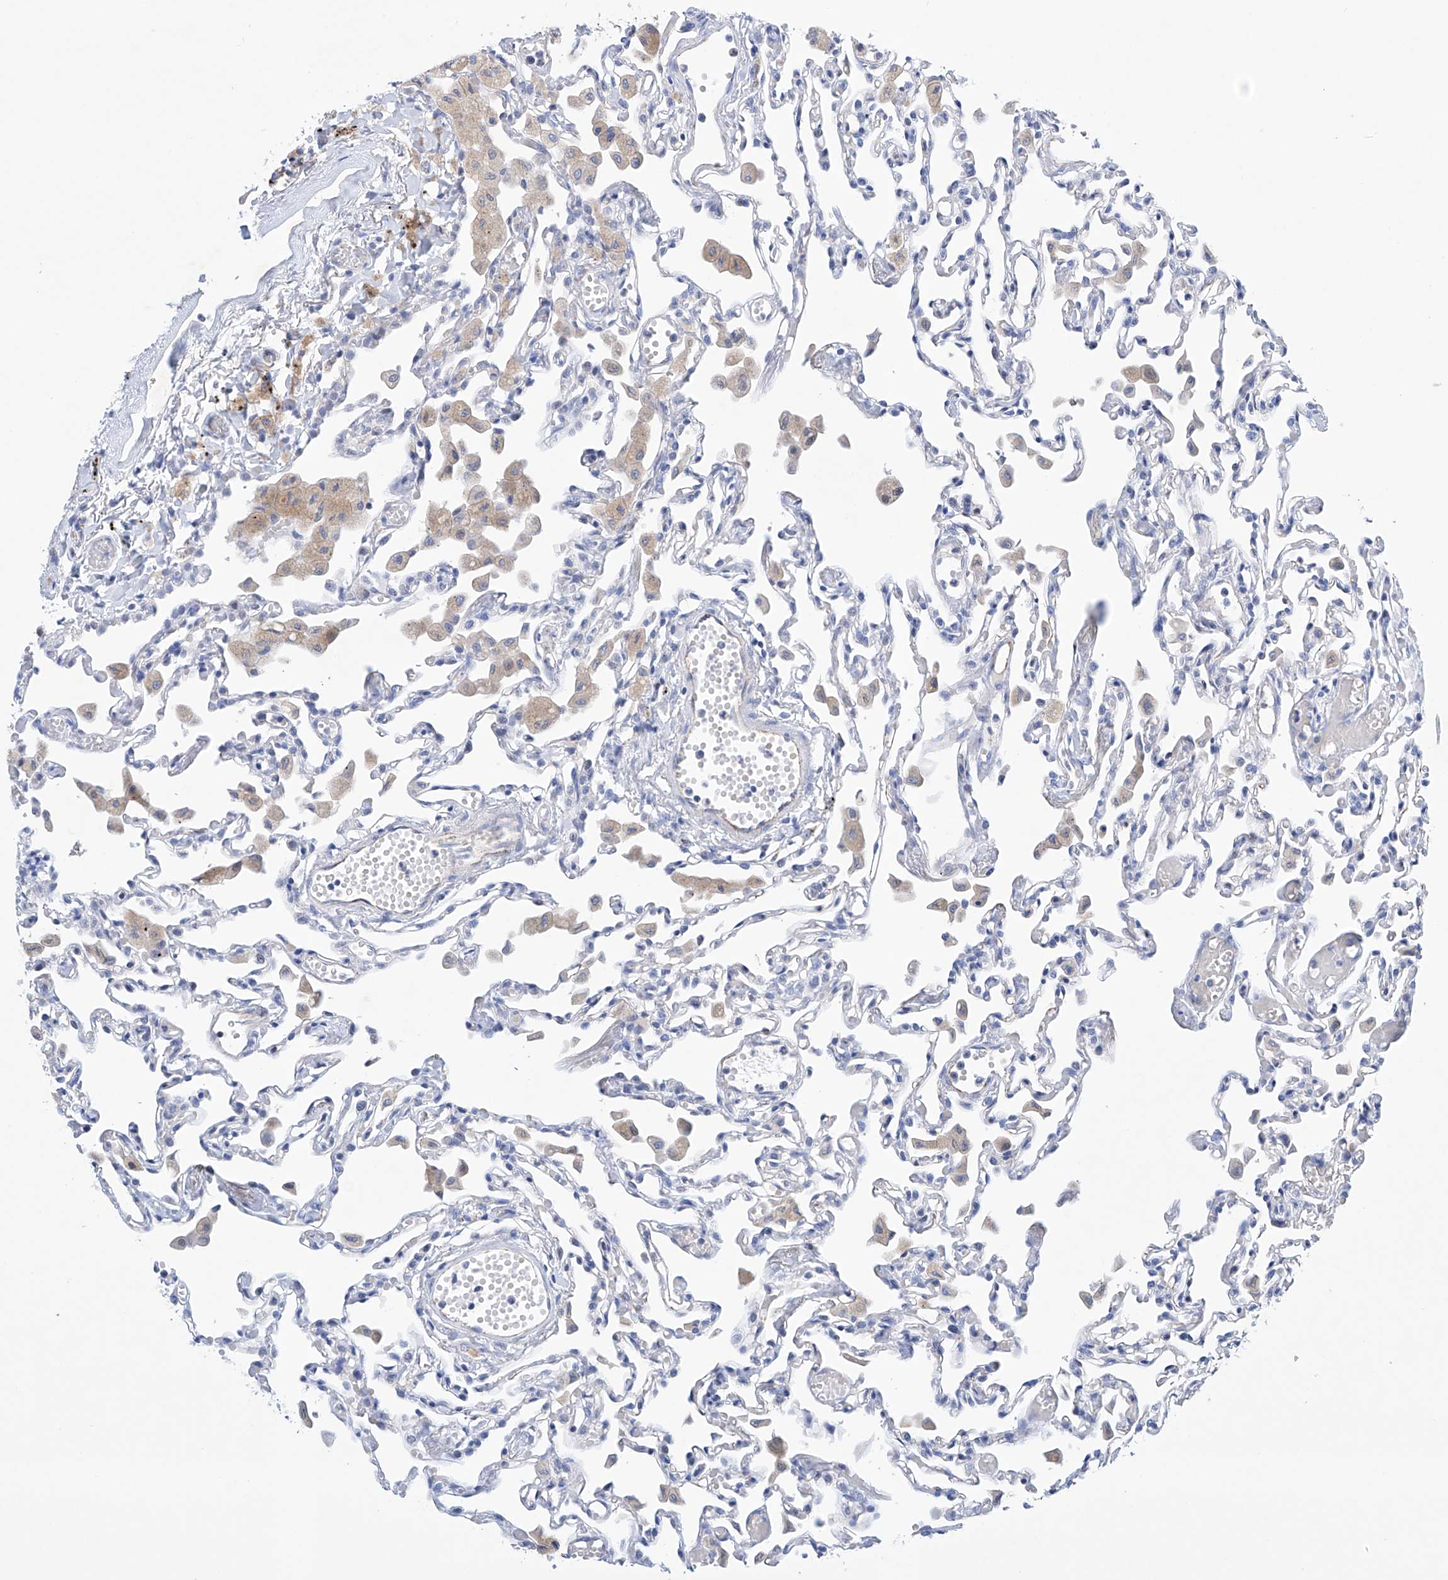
{"staining": {"intensity": "negative", "quantity": "none", "location": "none"}, "tissue": "lung", "cell_type": "Alveolar cells", "image_type": "normal", "snomed": [{"axis": "morphology", "description": "Normal tissue, NOS"}, {"axis": "topography", "description": "Bronchus"}, {"axis": "topography", "description": "Lung"}], "caption": "This is an IHC image of benign human lung. There is no expression in alveolar cells.", "gene": "ETV7", "patient": {"sex": "female", "age": 49}}